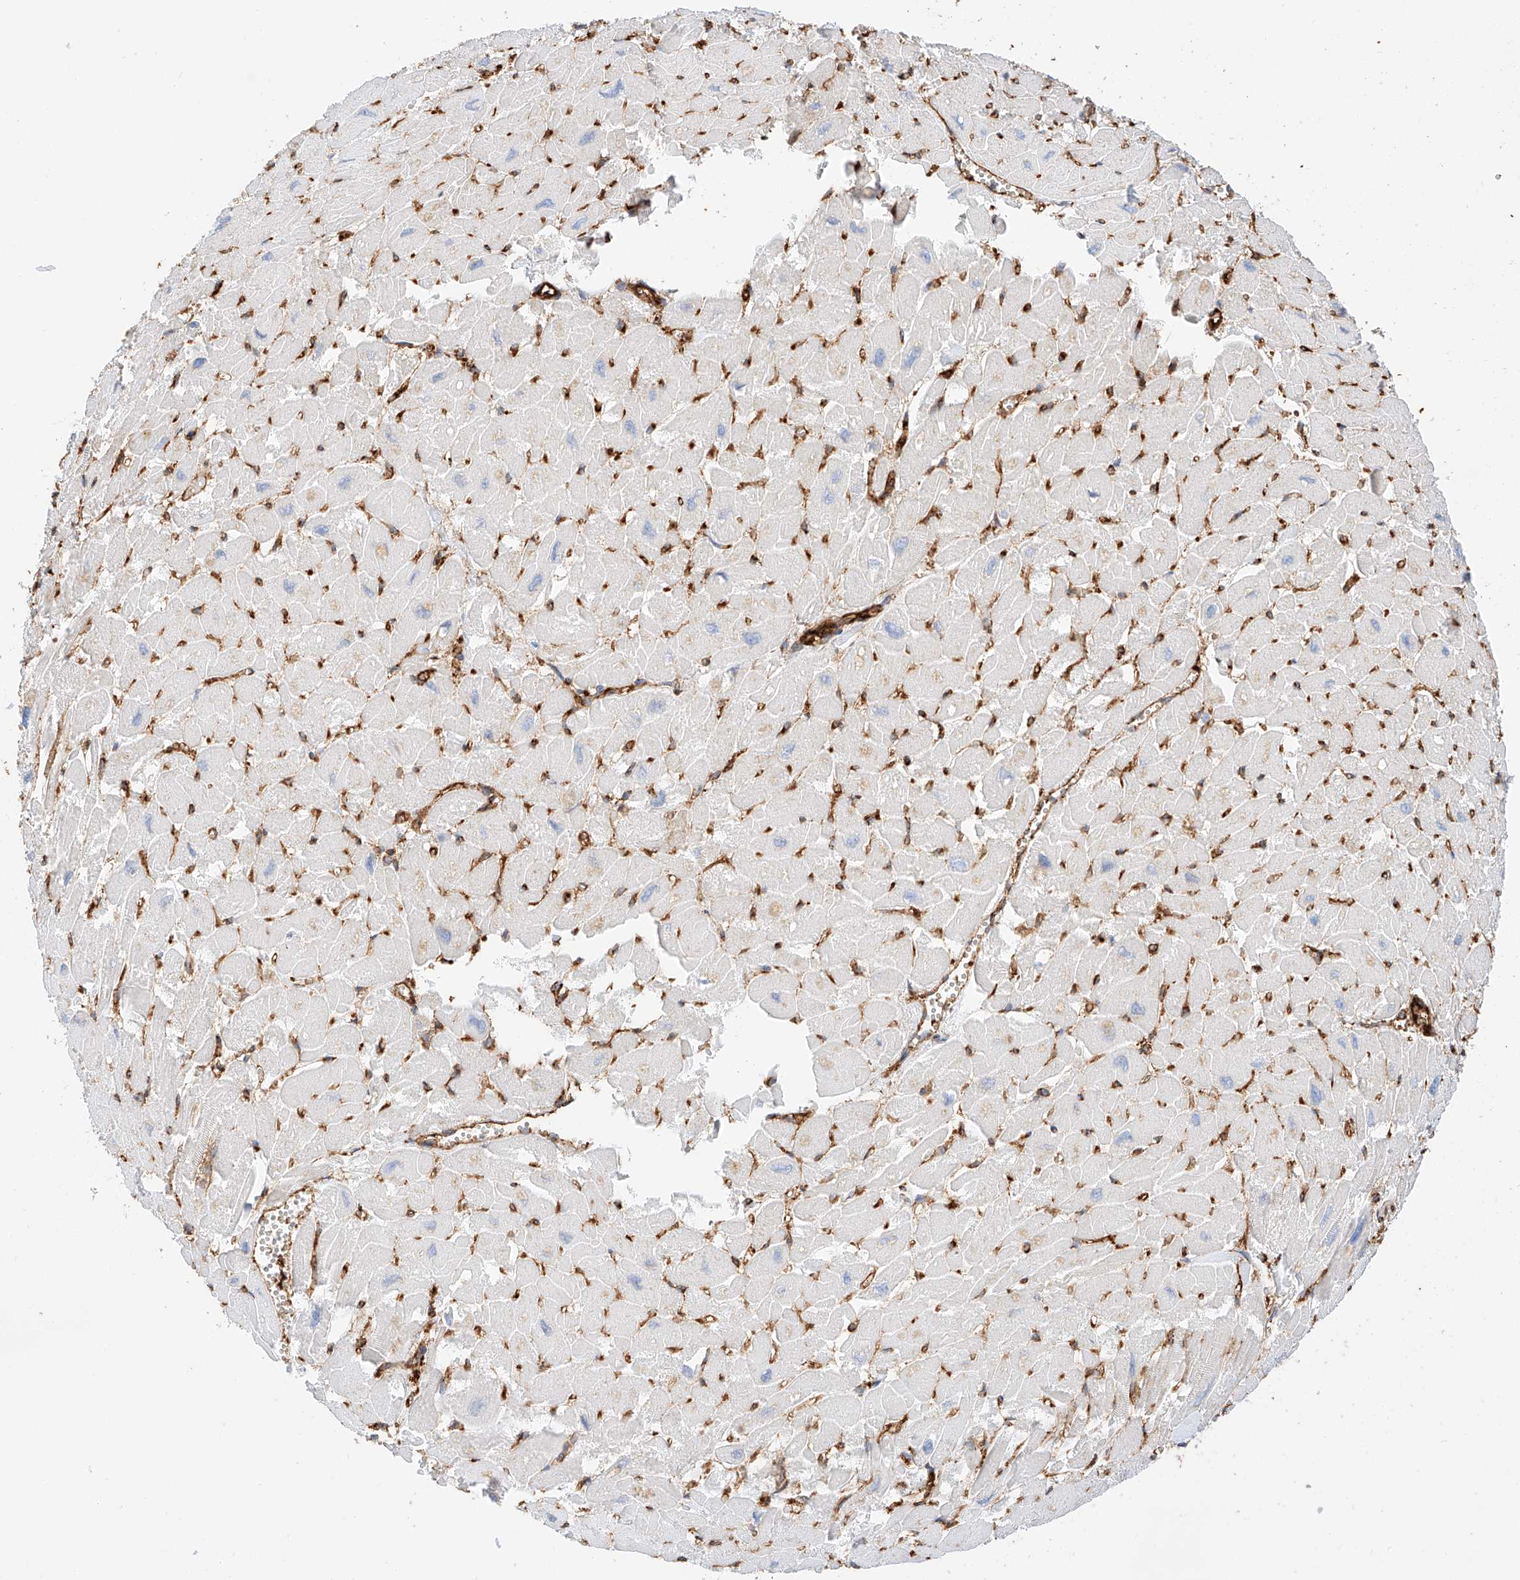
{"staining": {"intensity": "negative", "quantity": "none", "location": "none"}, "tissue": "heart muscle", "cell_type": "Cardiomyocytes", "image_type": "normal", "snomed": [{"axis": "morphology", "description": "Normal tissue, NOS"}, {"axis": "topography", "description": "Heart"}], "caption": "Heart muscle stained for a protein using immunohistochemistry (IHC) displays no staining cardiomyocytes.", "gene": "ENSG00000259132", "patient": {"sex": "male", "age": 54}}